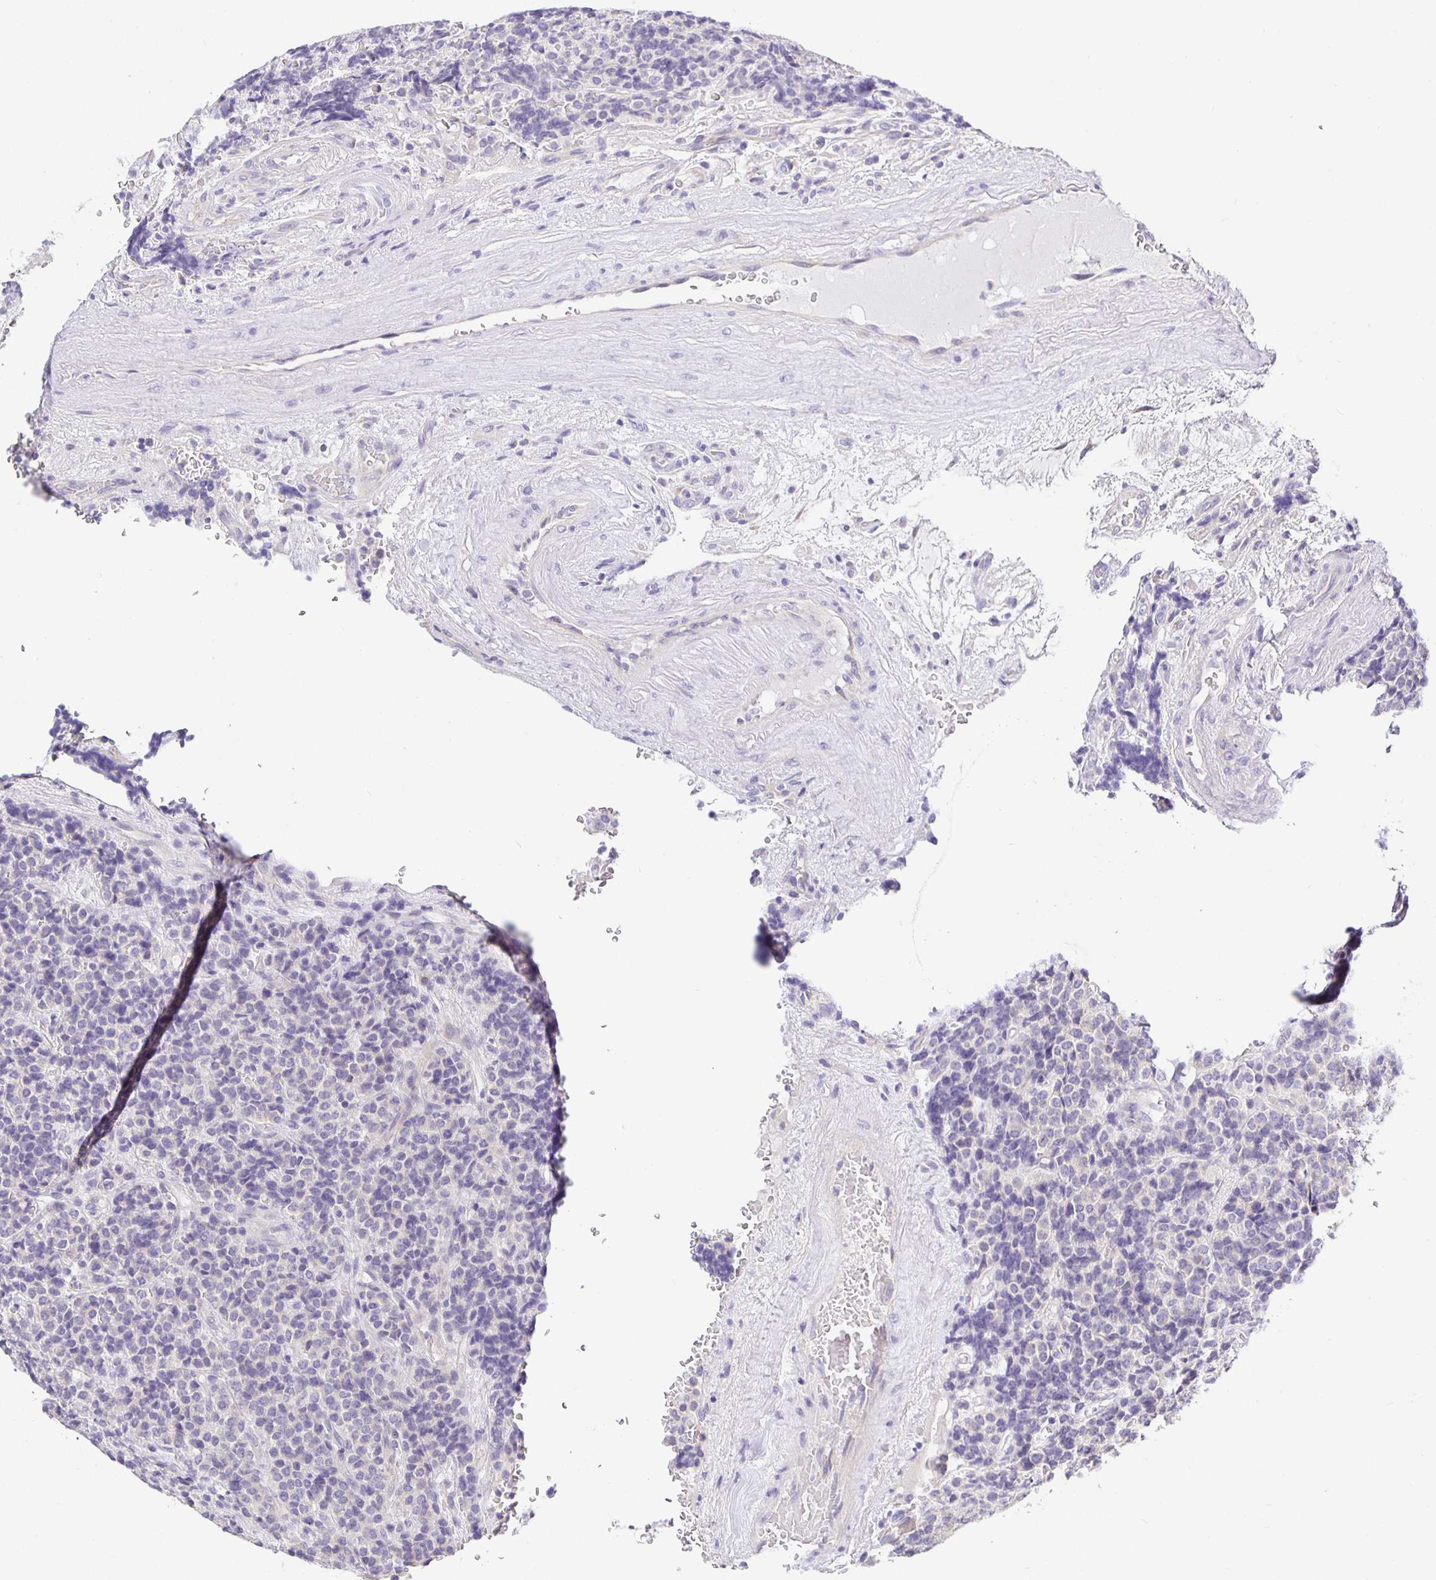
{"staining": {"intensity": "negative", "quantity": "none", "location": "none"}, "tissue": "carcinoid", "cell_type": "Tumor cells", "image_type": "cancer", "snomed": [{"axis": "morphology", "description": "Carcinoid, malignant, NOS"}, {"axis": "topography", "description": "Pancreas"}], "caption": "Tumor cells show no significant protein positivity in malignant carcinoid.", "gene": "OPALIN", "patient": {"sex": "male", "age": 36}}